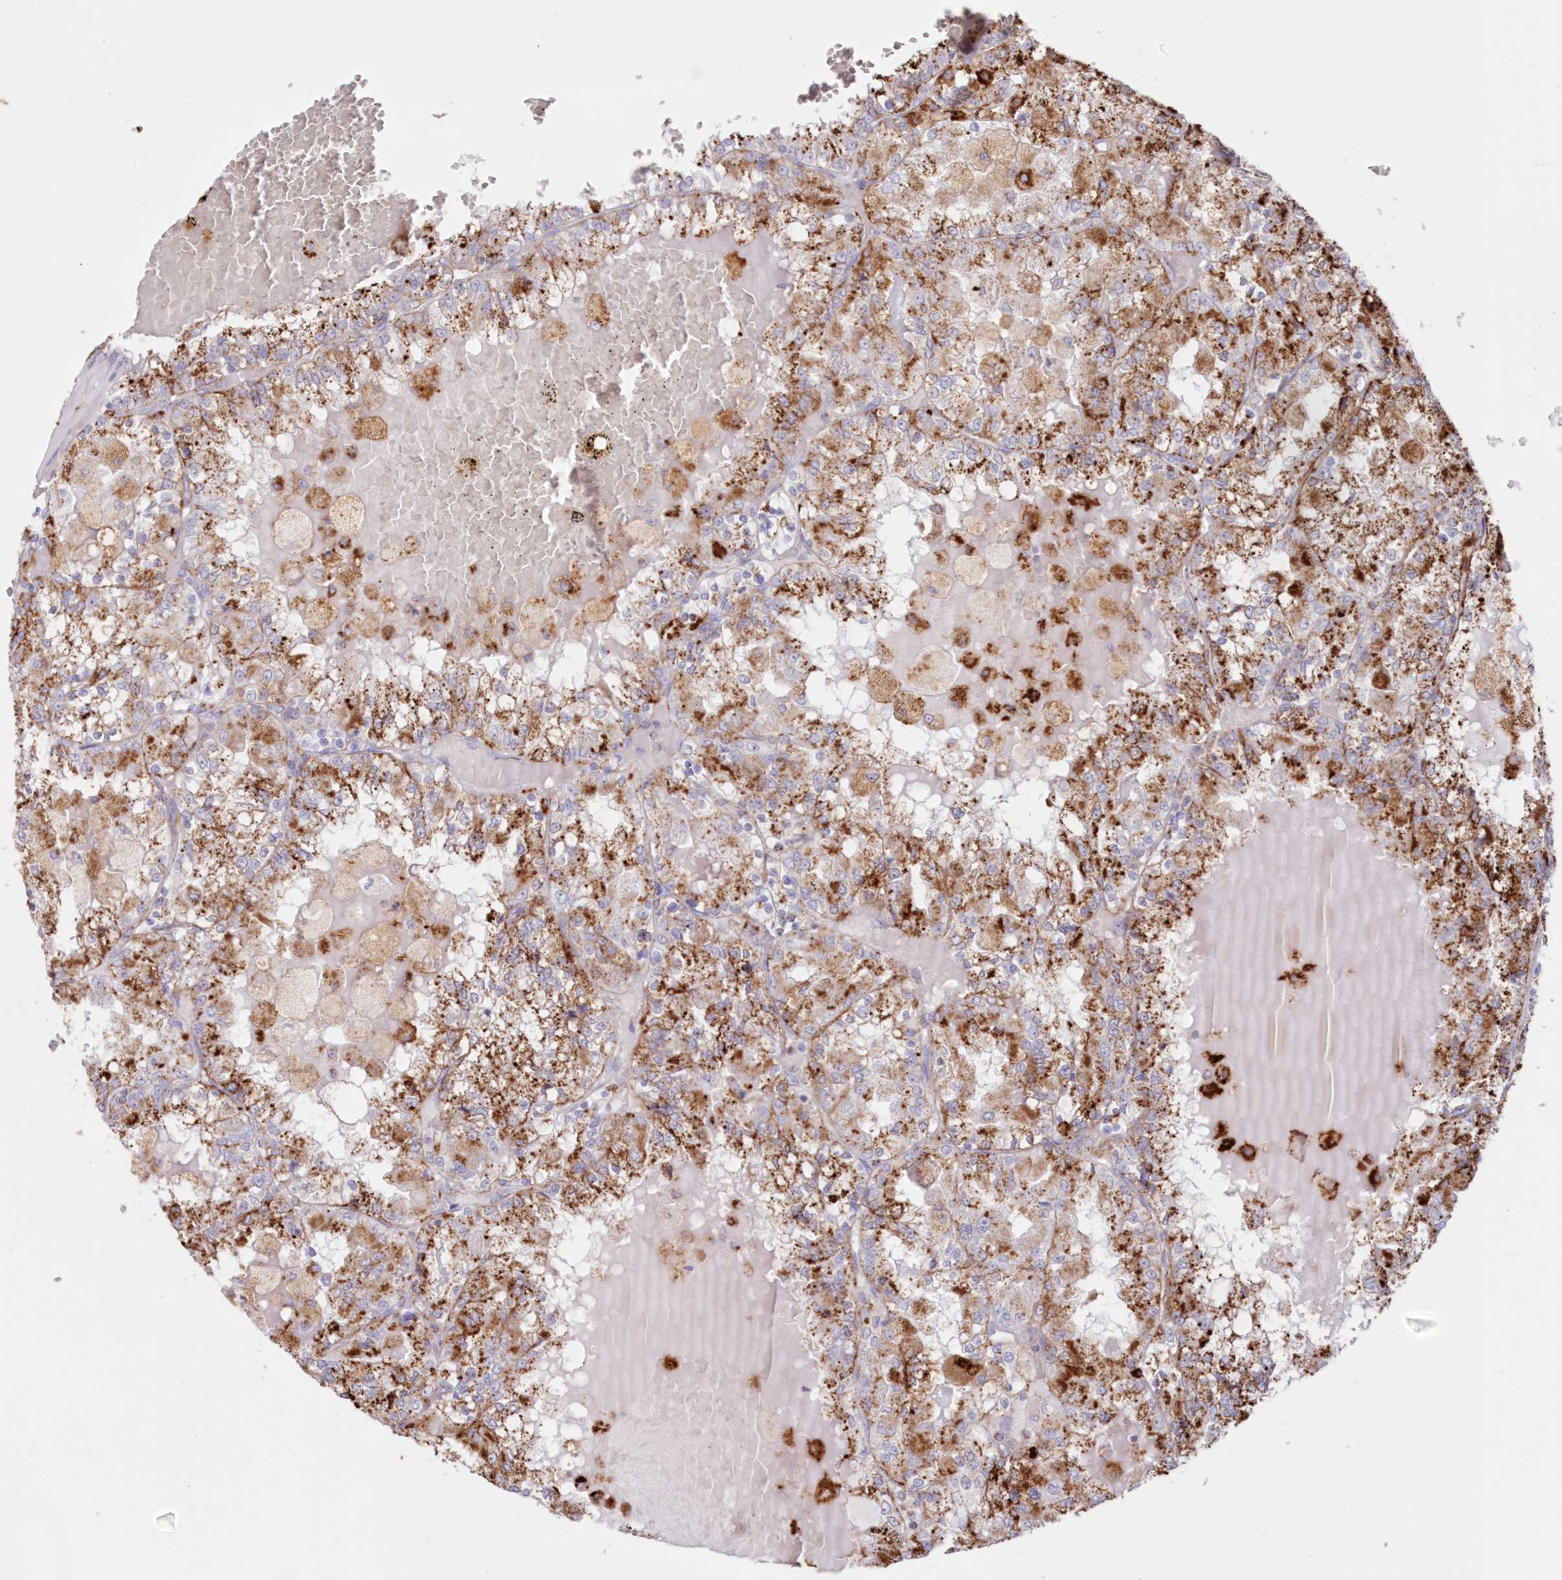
{"staining": {"intensity": "moderate", "quantity": ">75%", "location": "cytoplasmic/membranous"}, "tissue": "renal cancer", "cell_type": "Tumor cells", "image_type": "cancer", "snomed": [{"axis": "morphology", "description": "Adenocarcinoma, NOS"}, {"axis": "topography", "description": "Kidney"}], "caption": "High-power microscopy captured an IHC micrograph of adenocarcinoma (renal), revealing moderate cytoplasmic/membranous expression in approximately >75% of tumor cells.", "gene": "TPP1", "patient": {"sex": "female", "age": 56}}